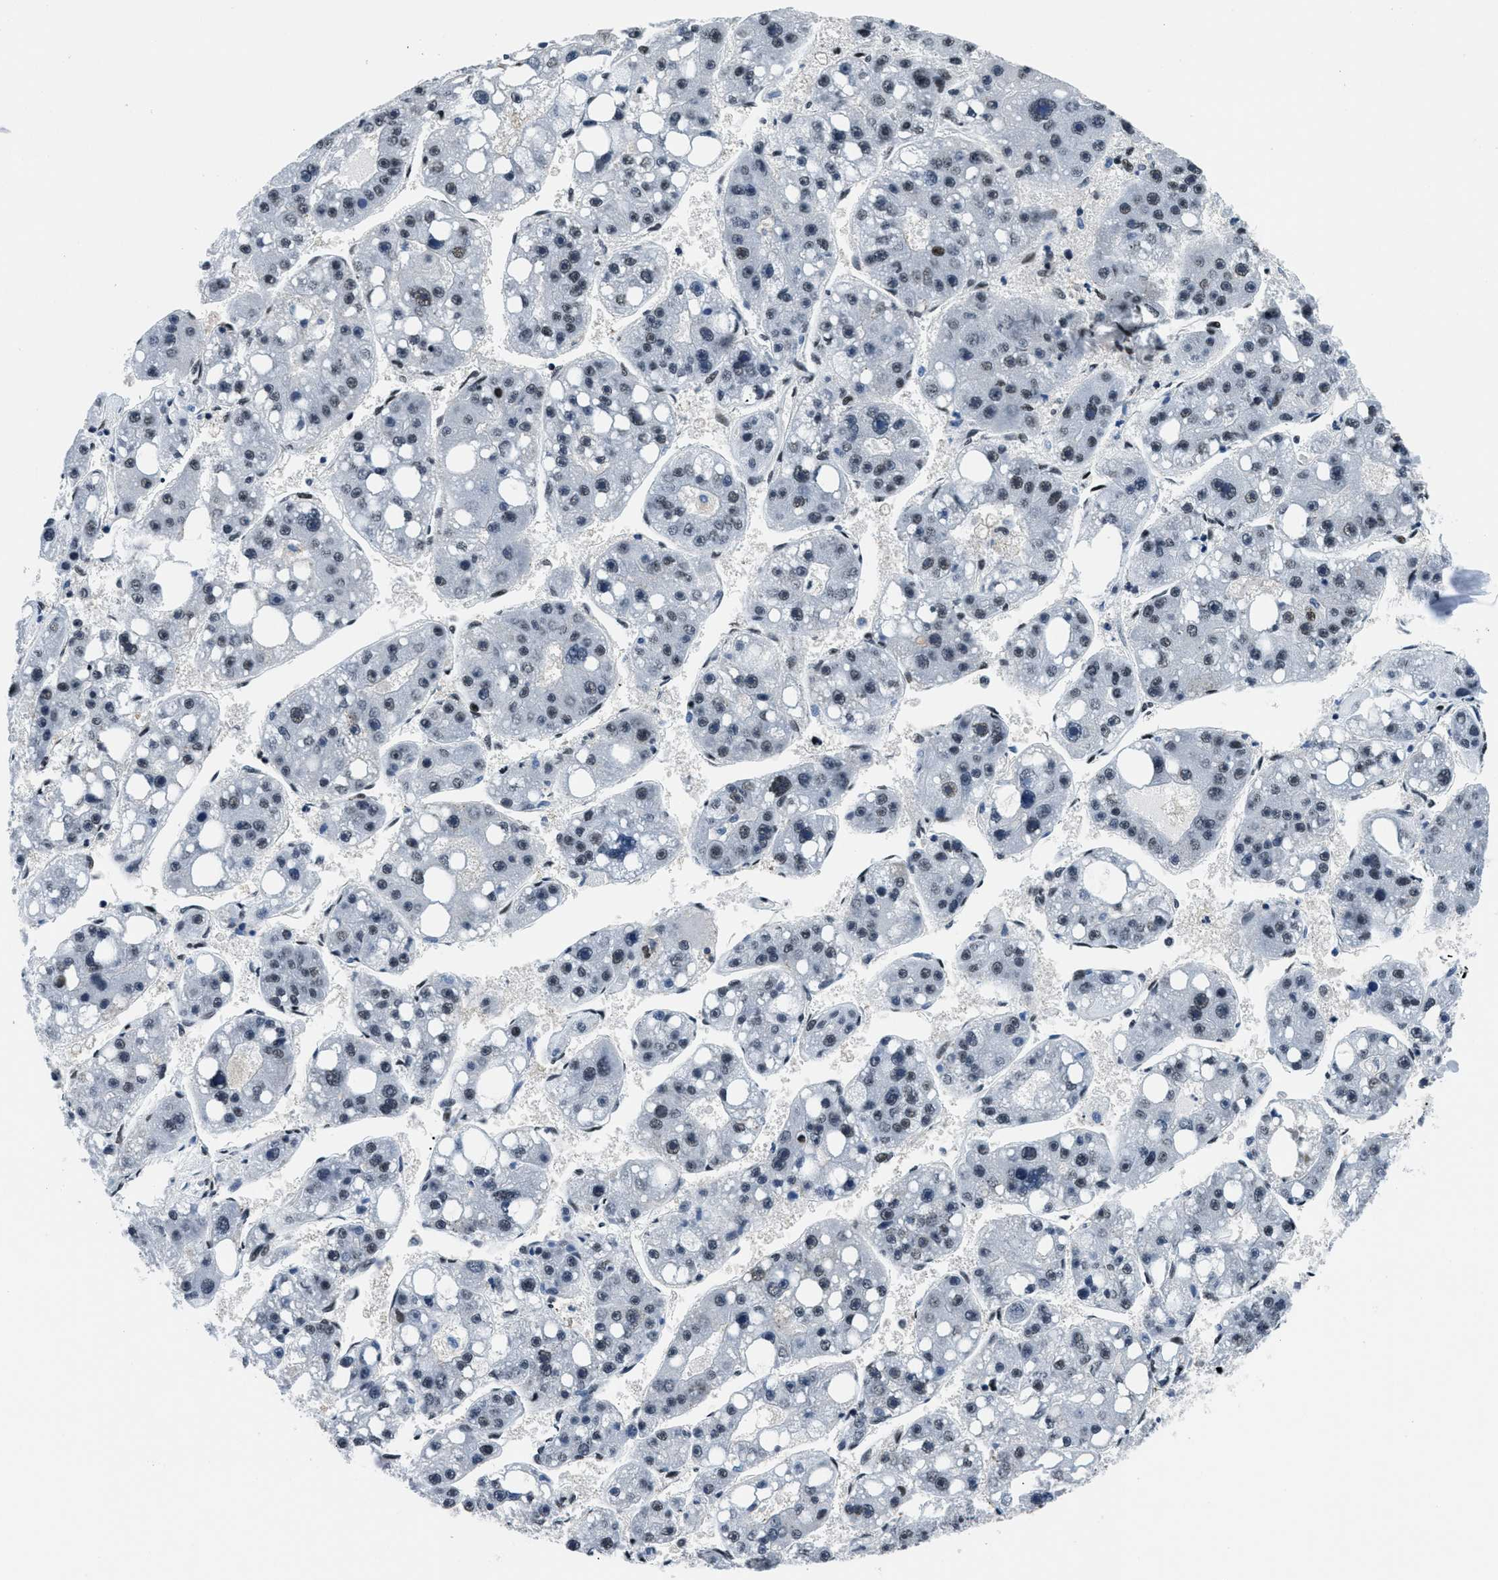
{"staining": {"intensity": "strong", "quantity": ">75%", "location": "nuclear"}, "tissue": "liver cancer", "cell_type": "Tumor cells", "image_type": "cancer", "snomed": [{"axis": "morphology", "description": "Carcinoma, Hepatocellular, NOS"}, {"axis": "topography", "description": "Liver"}], "caption": "The immunohistochemical stain shows strong nuclear positivity in tumor cells of liver cancer tissue.", "gene": "SMARCB1", "patient": {"sex": "female", "age": 61}}